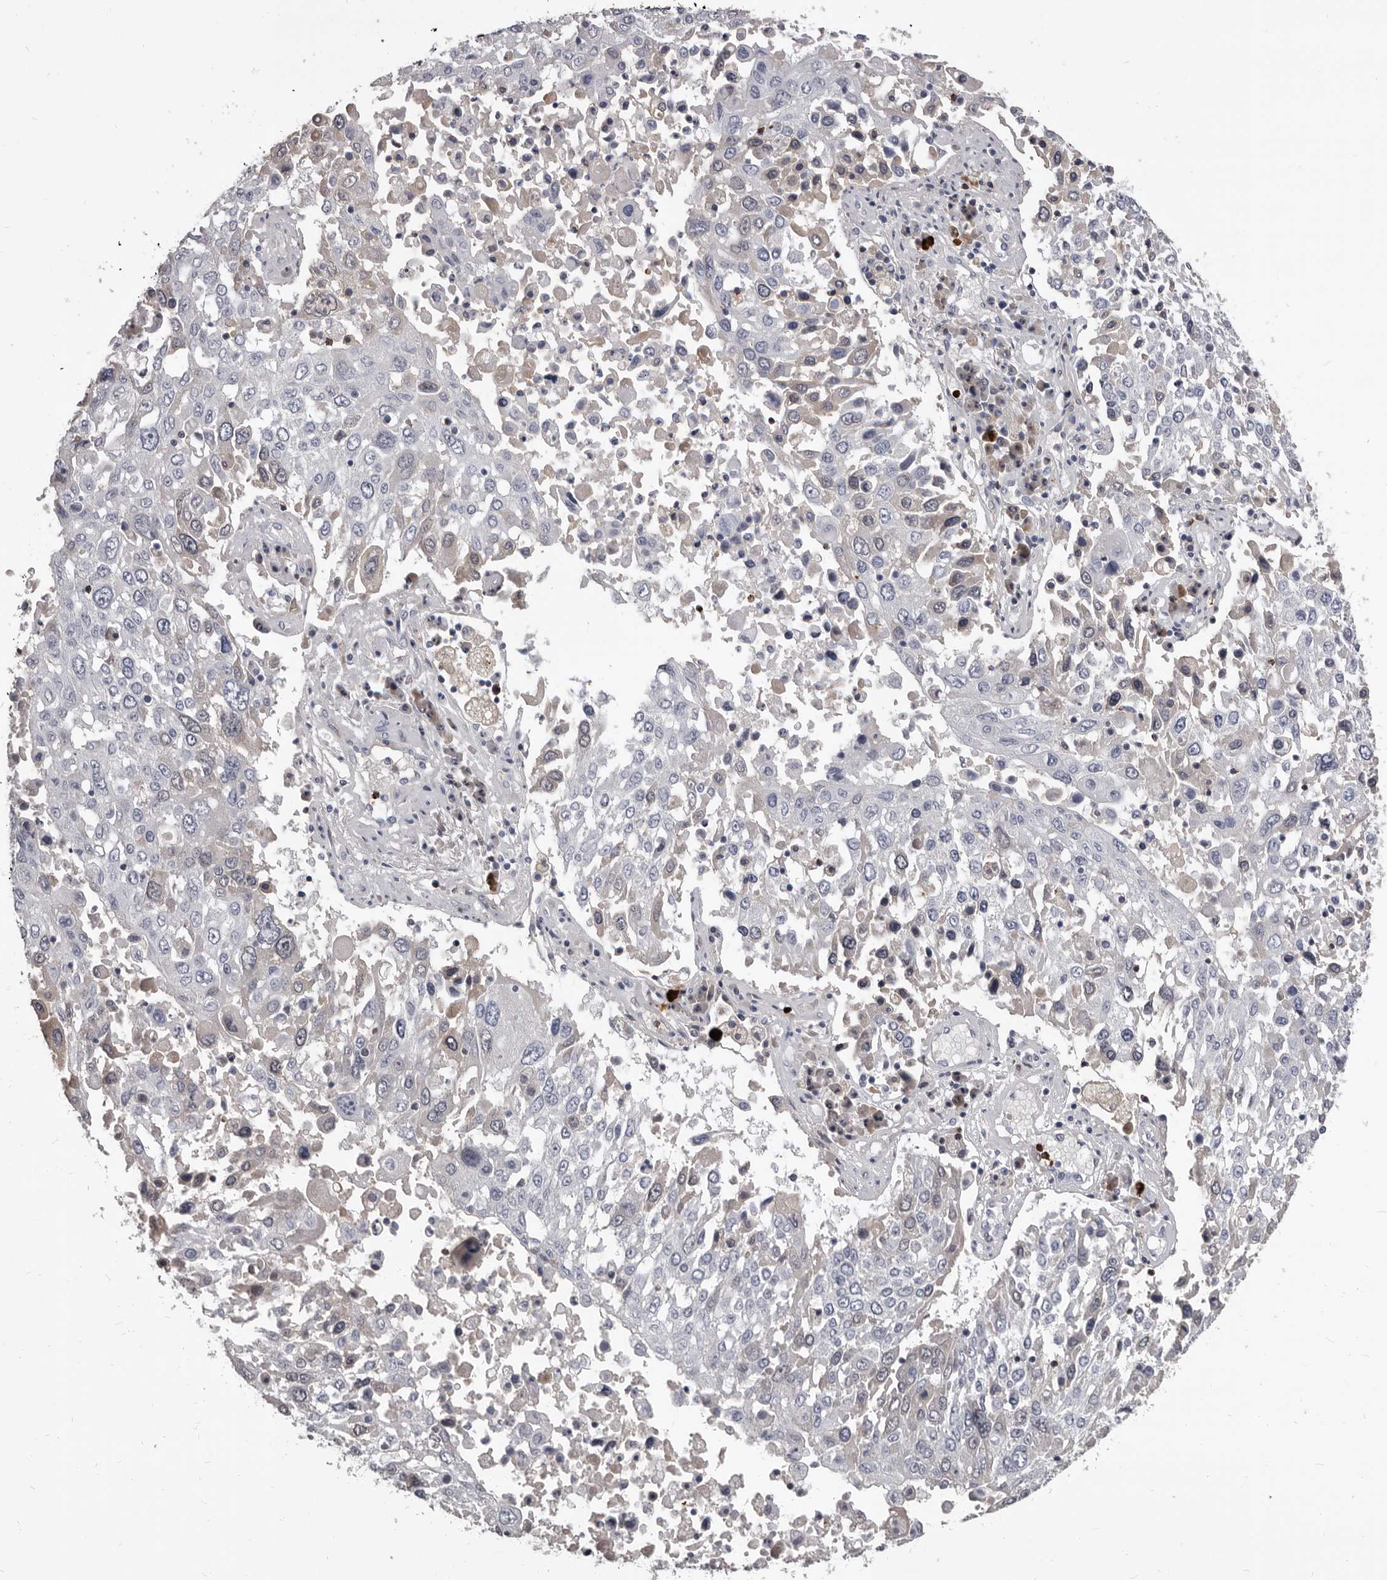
{"staining": {"intensity": "negative", "quantity": "none", "location": "none"}, "tissue": "lung cancer", "cell_type": "Tumor cells", "image_type": "cancer", "snomed": [{"axis": "morphology", "description": "Squamous cell carcinoma, NOS"}, {"axis": "topography", "description": "Lung"}], "caption": "A histopathology image of lung cancer stained for a protein shows no brown staining in tumor cells.", "gene": "GZMH", "patient": {"sex": "male", "age": 65}}